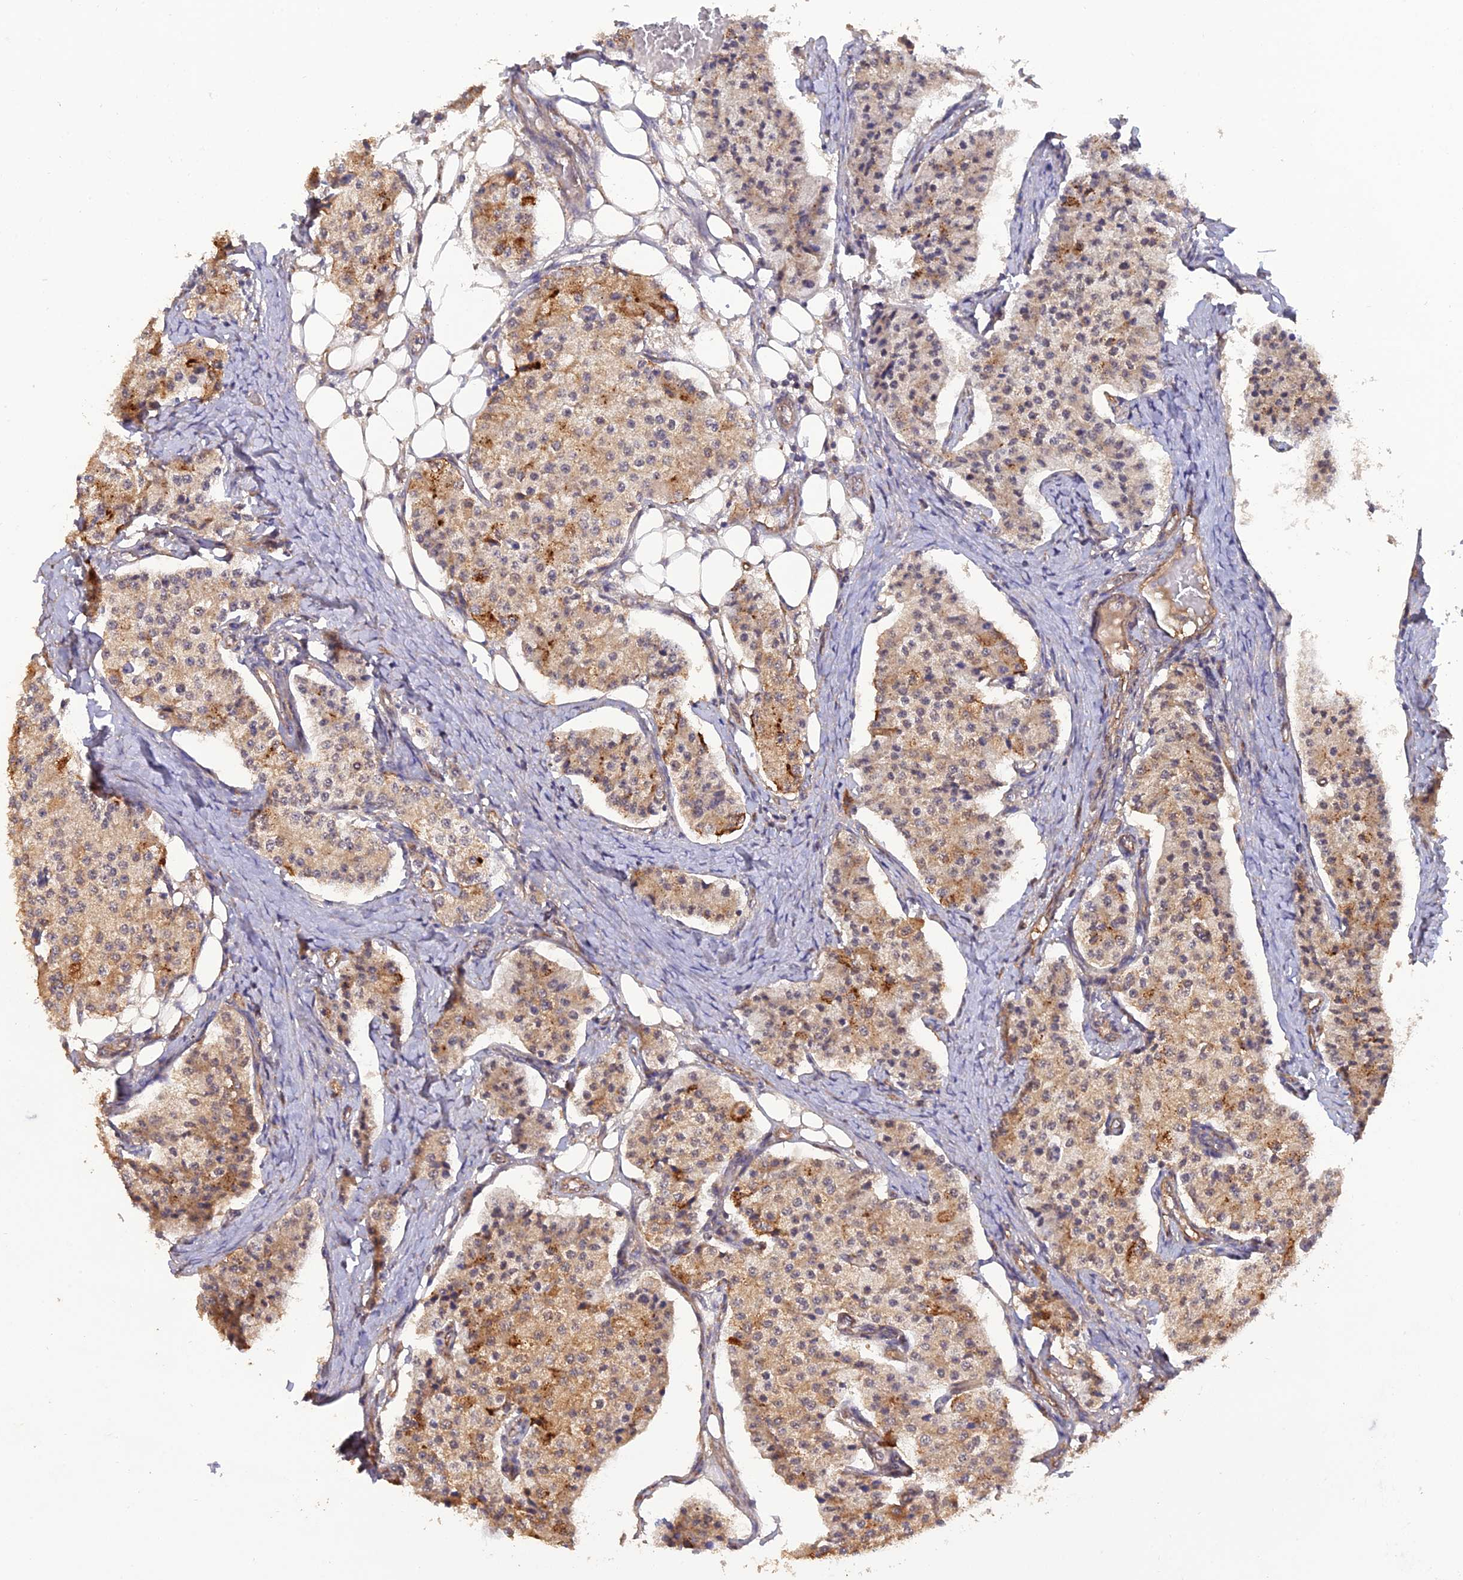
{"staining": {"intensity": "moderate", "quantity": "25%-75%", "location": "cytoplasmic/membranous"}, "tissue": "carcinoid", "cell_type": "Tumor cells", "image_type": "cancer", "snomed": [{"axis": "morphology", "description": "Carcinoid, malignant, NOS"}, {"axis": "topography", "description": "Colon"}], "caption": "Protein staining exhibits moderate cytoplasmic/membranous expression in approximately 25%-75% of tumor cells in carcinoid (malignant).", "gene": "PAGR1", "patient": {"sex": "female", "age": 52}}